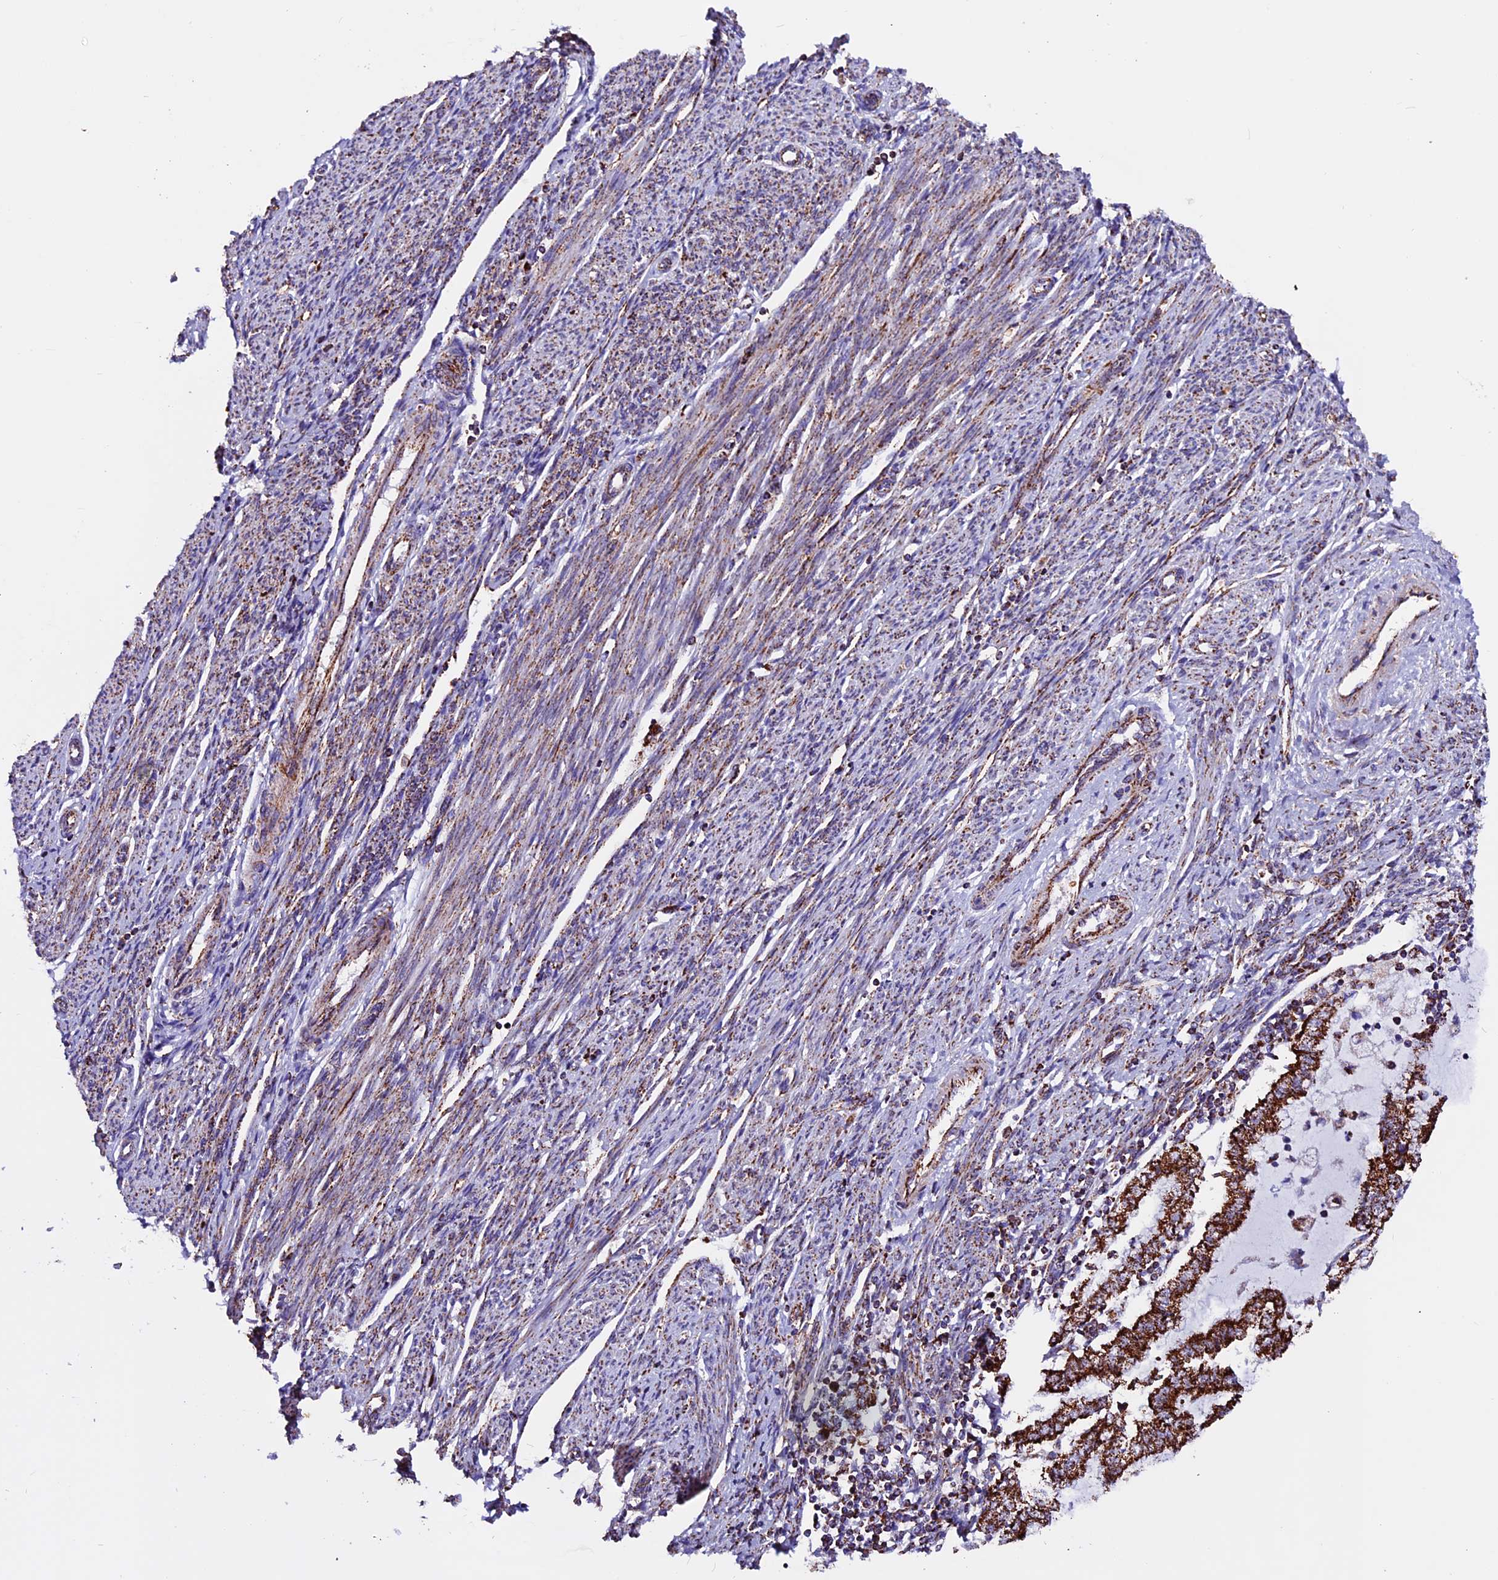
{"staining": {"intensity": "strong", "quantity": ">75%", "location": "cytoplasmic/membranous"}, "tissue": "endometrial cancer", "cell_type": "Tumor cells", "image_type": "cancer", "snomed": [{"axis": "morphology", "description": "Adenocarcinoma, NOS"}, {"axis": "topography", "description": "Endometrium"}], "caption": "Immunohistochemistry (IHC) photomicrograph of neoplastic tissue: human endometrial cancer (adenocarcinoma) stained using immunohistochemistry displays high levels of strong protein expression localized specifically in the cytoplasmic/membranous of tumor cells, appearing as a cytoplasmic/membranous brown color.", "gene": "CX3CL1", "patient": {"sex": "female", "age": 79}}